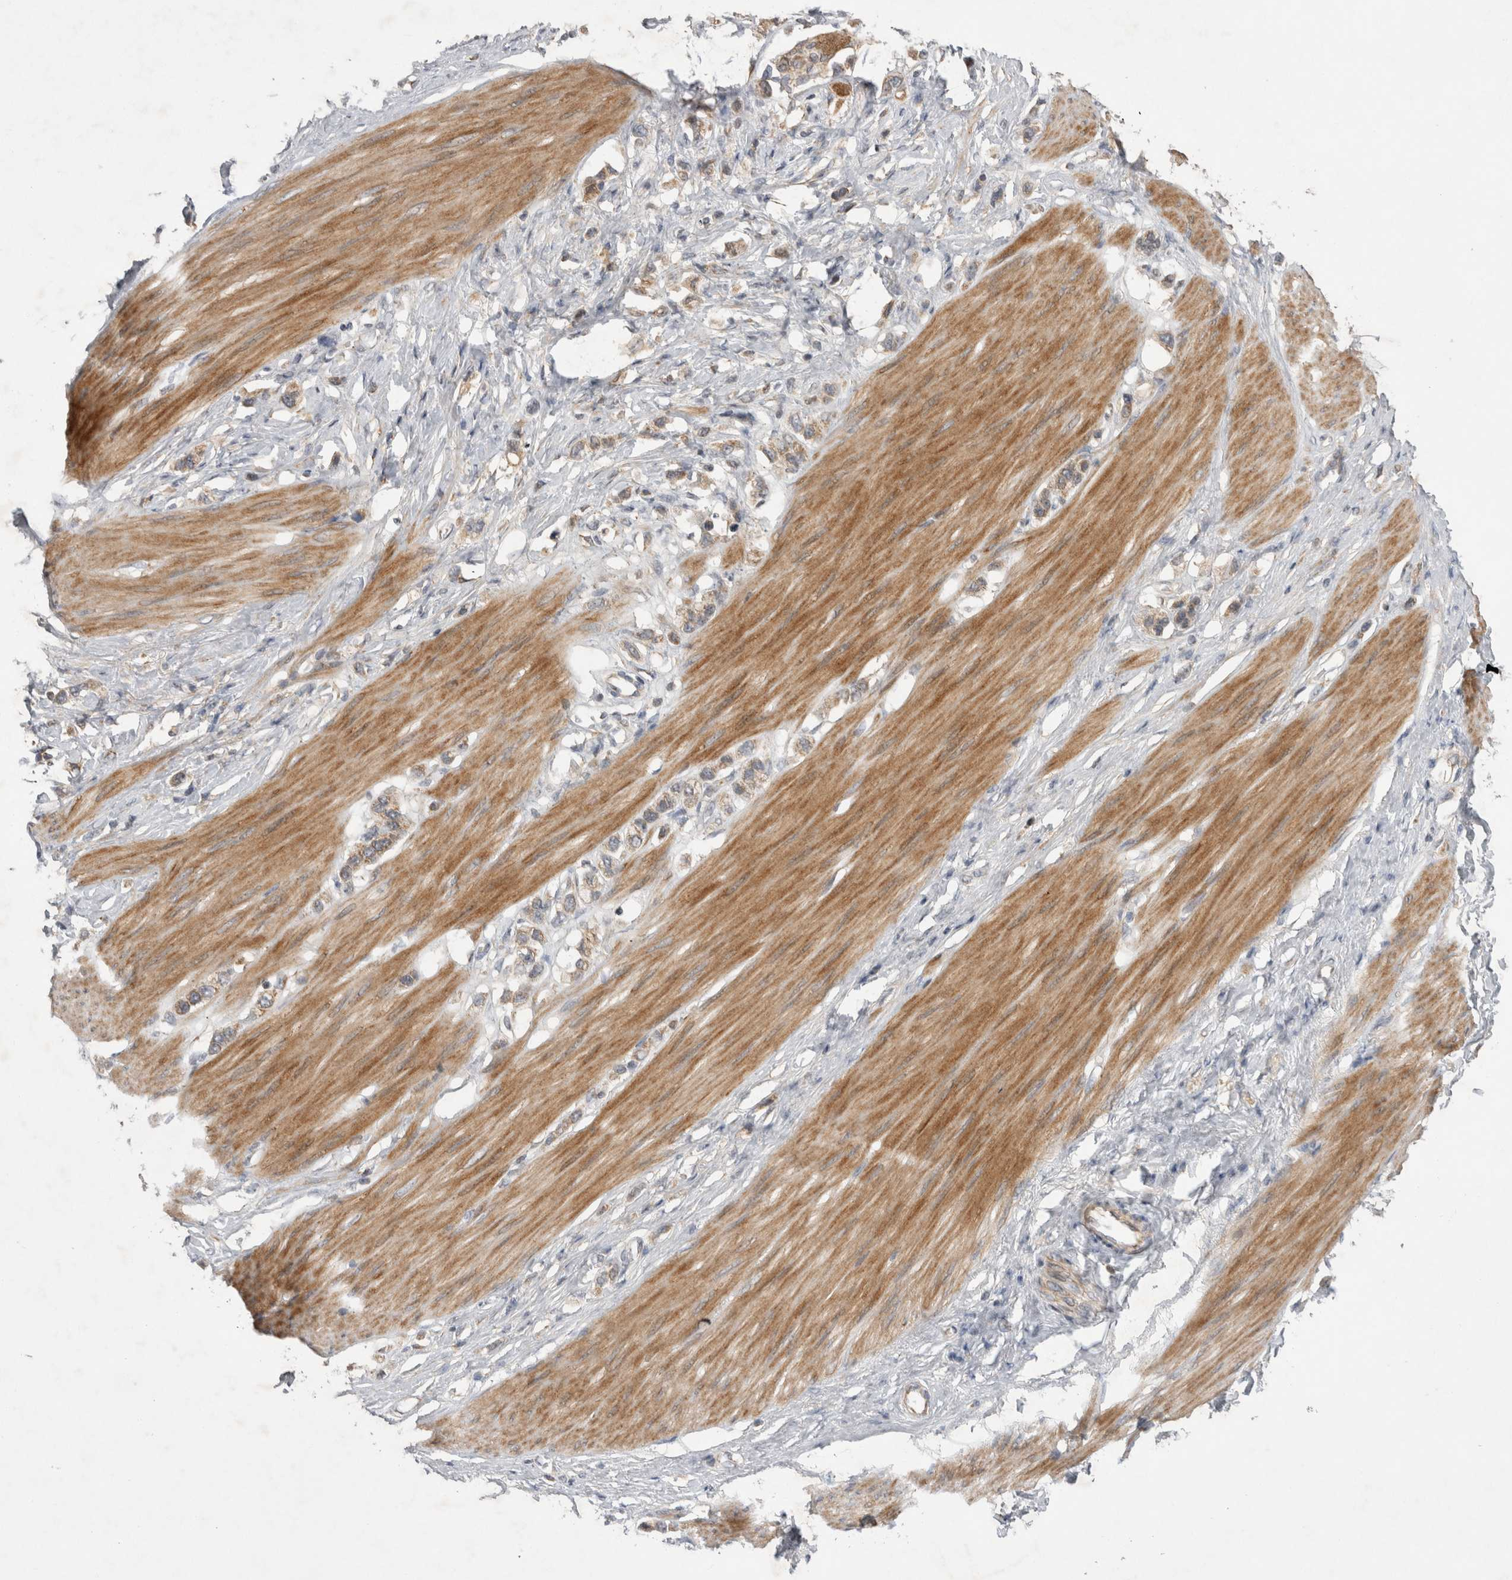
{"staining": {"intensity": "weak", "quantity": ">75%", "location": "cytoplasmic/membranous"}, "tissue": "stomach cancer", "cell_type": "Tumor cells", "image_type": "cancer", "snomed": [{"axis": "morphology", "description": "Adenocarcinoma, NOS"}, {"axis": "topography", "description": "Stomach"}], "caption": "Immunohistochemistry of human adenocarcinoma (stomach) reveals low levels of weak cytoplasmic/membranous positivity in approximately >75% of tumor cells. (IHC, brightfield microscopy, high magnification).", "gene": "KCNIP1", "patient": {"sex": "female", "age": 65}}